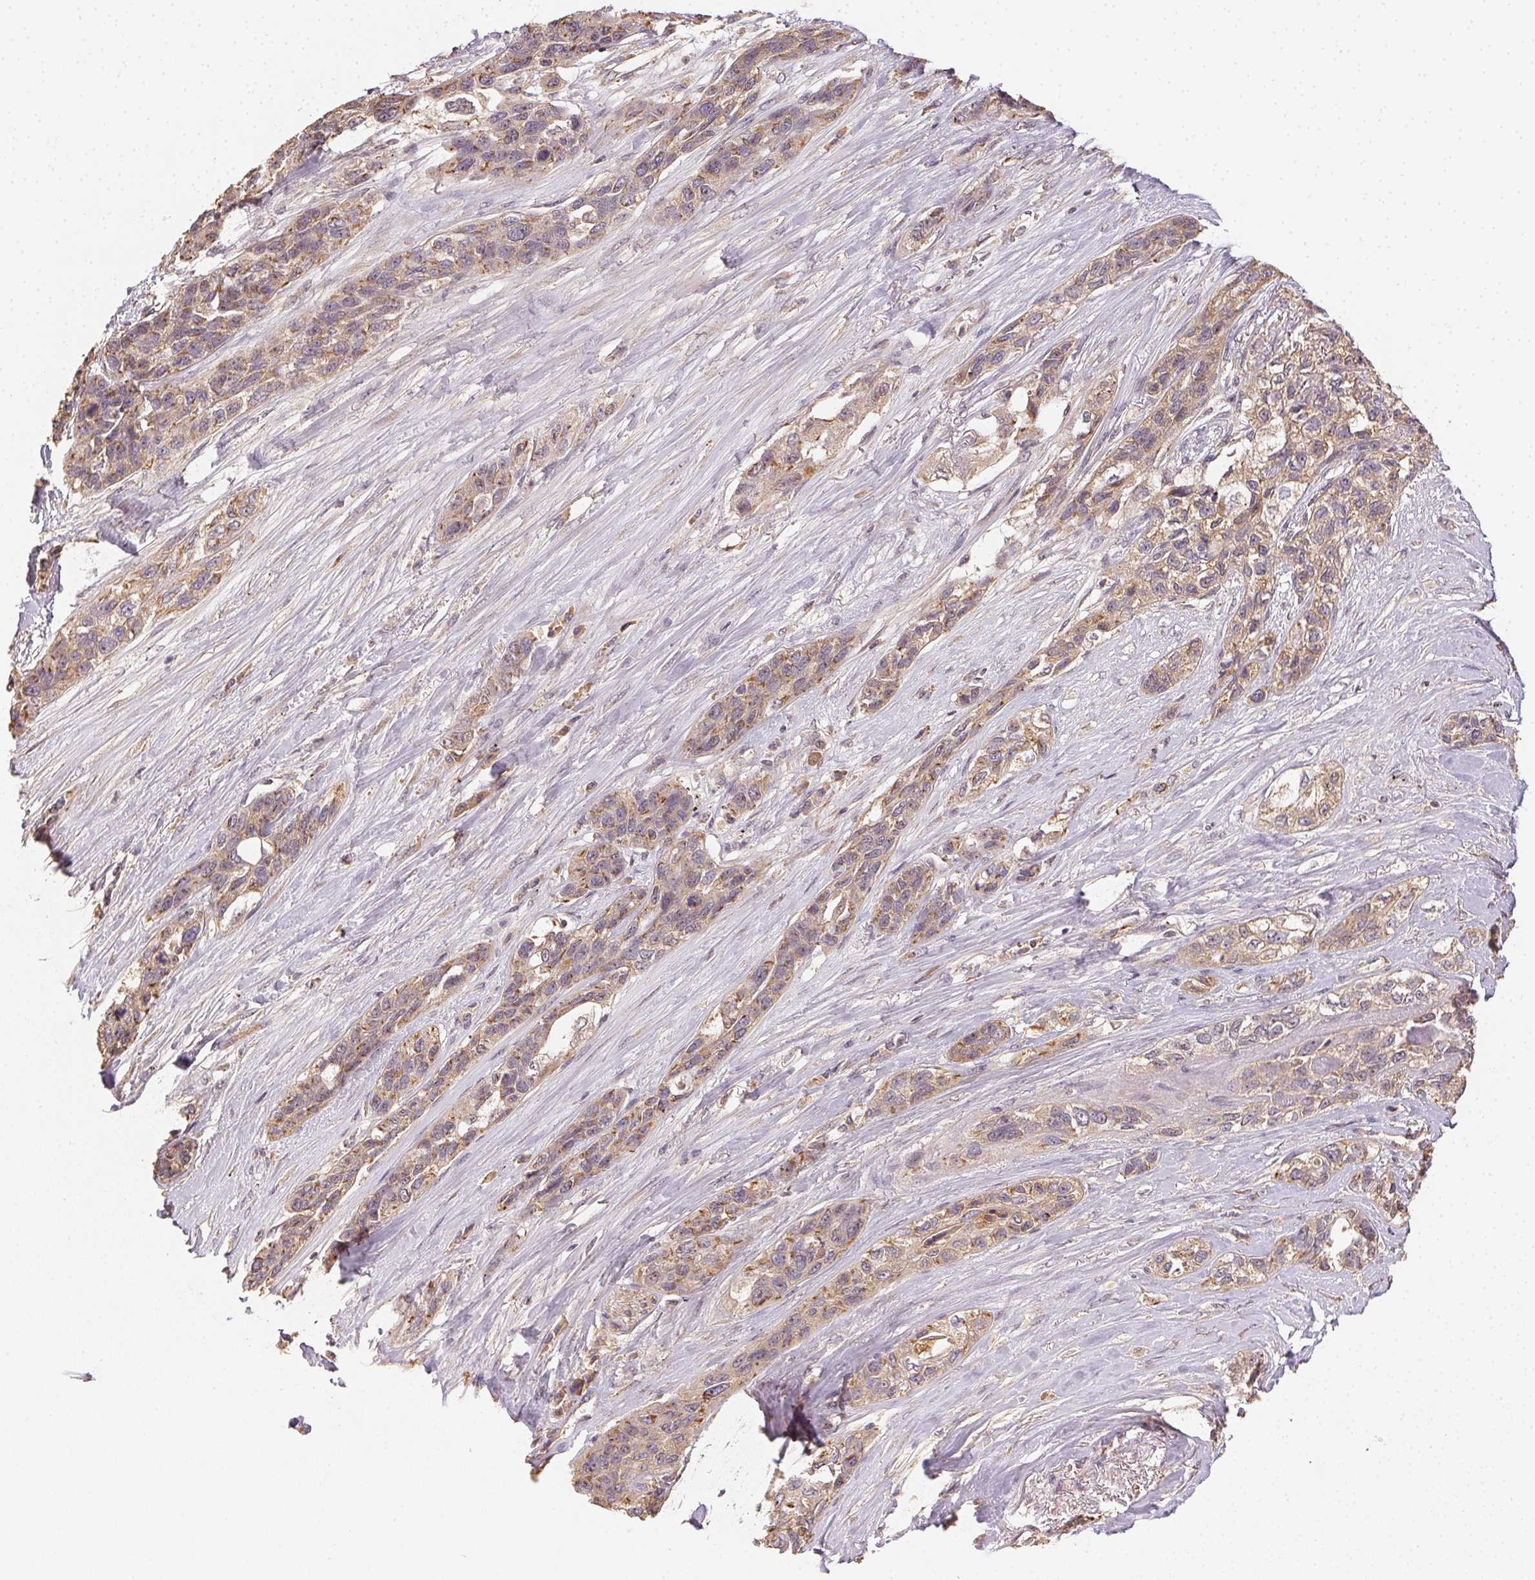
{"staining": {"intensity": "weak", "quantity": ">75%", "location": "cytoplasmic/membranous"}, "tissue": "lung cancer", "cell_type": "Tumor cells", "image_type": "cancer", "snomed": [{"axis": "morphology", "description": "Squamous cell carcinoma, NOS"}, {"axis": "topography", "description": "Lung"}], "caption": "Immunohistochemistry (IHC) of lung squamous cell carcinoma exhibits low levels of weak cytoplasmic/membranous positivity in approximately >75% of tumor cells.", "gene": "RALA", "patient": {"sex": "female", "age": 70}}